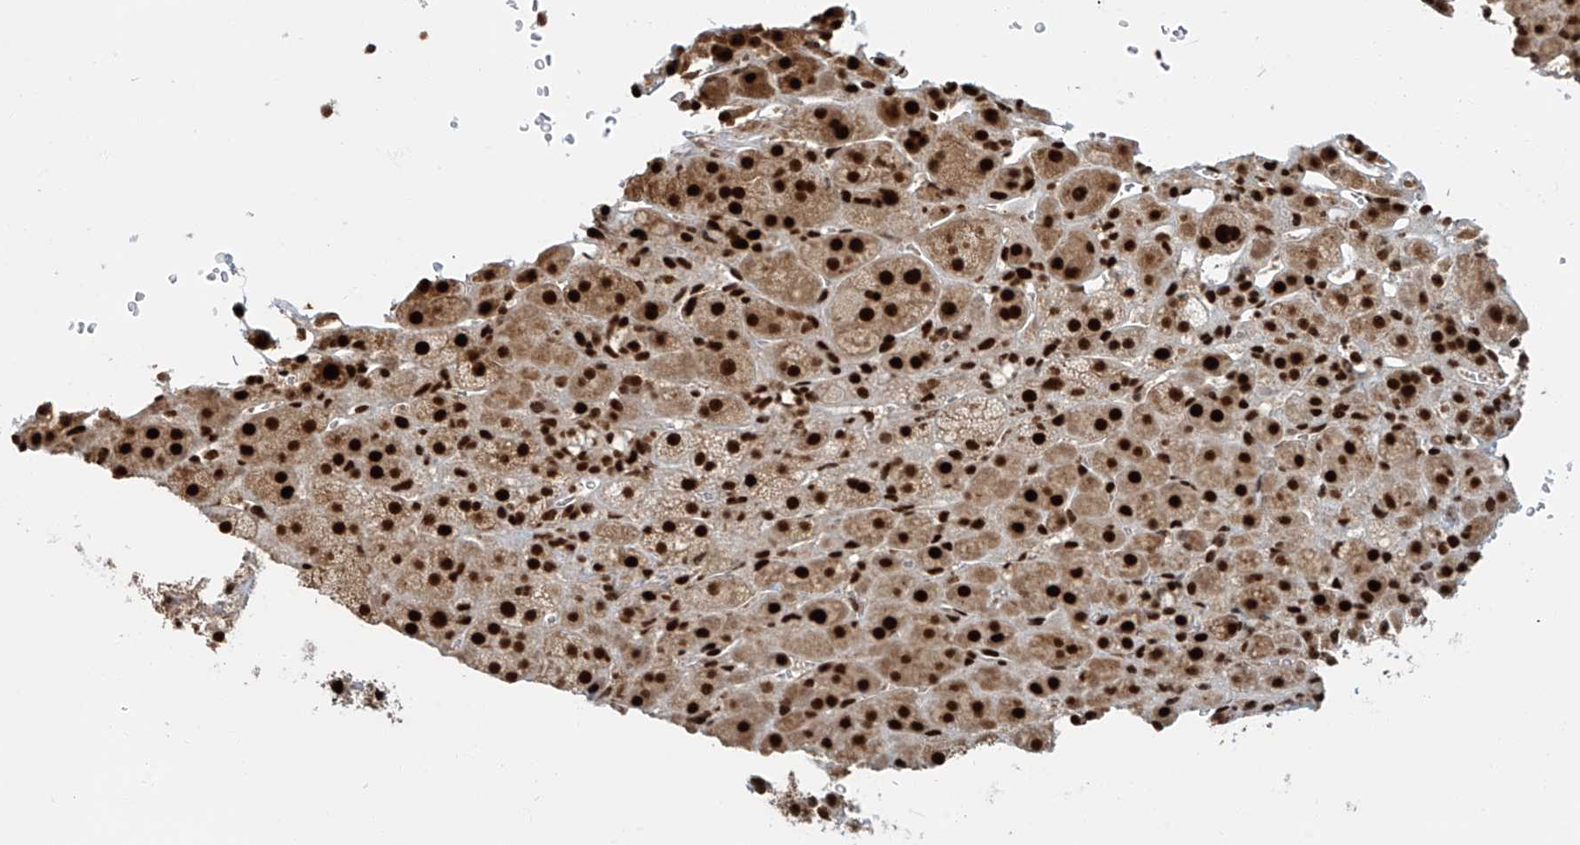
{"staining": {"intensity": "strong", "quantity": ">75%", "location": "nuclear"}, "tissue": "adrenal gland", "cell_type": "Glandular cells", "image_type": "normal", "snomed": [{"axis": "morphology", "description": "Normal tissue, NOS"}, {"axis": "topography", "description": "Adrenal gland"}], "caption": "IHC image of normal adrenal gland stained for a protein (brown), which displays high levels of strong nuclear positivity in approximately >75% of glandular cells.", "gene": "FAM193B", "patient": {"sex": "female", "age": 57}}